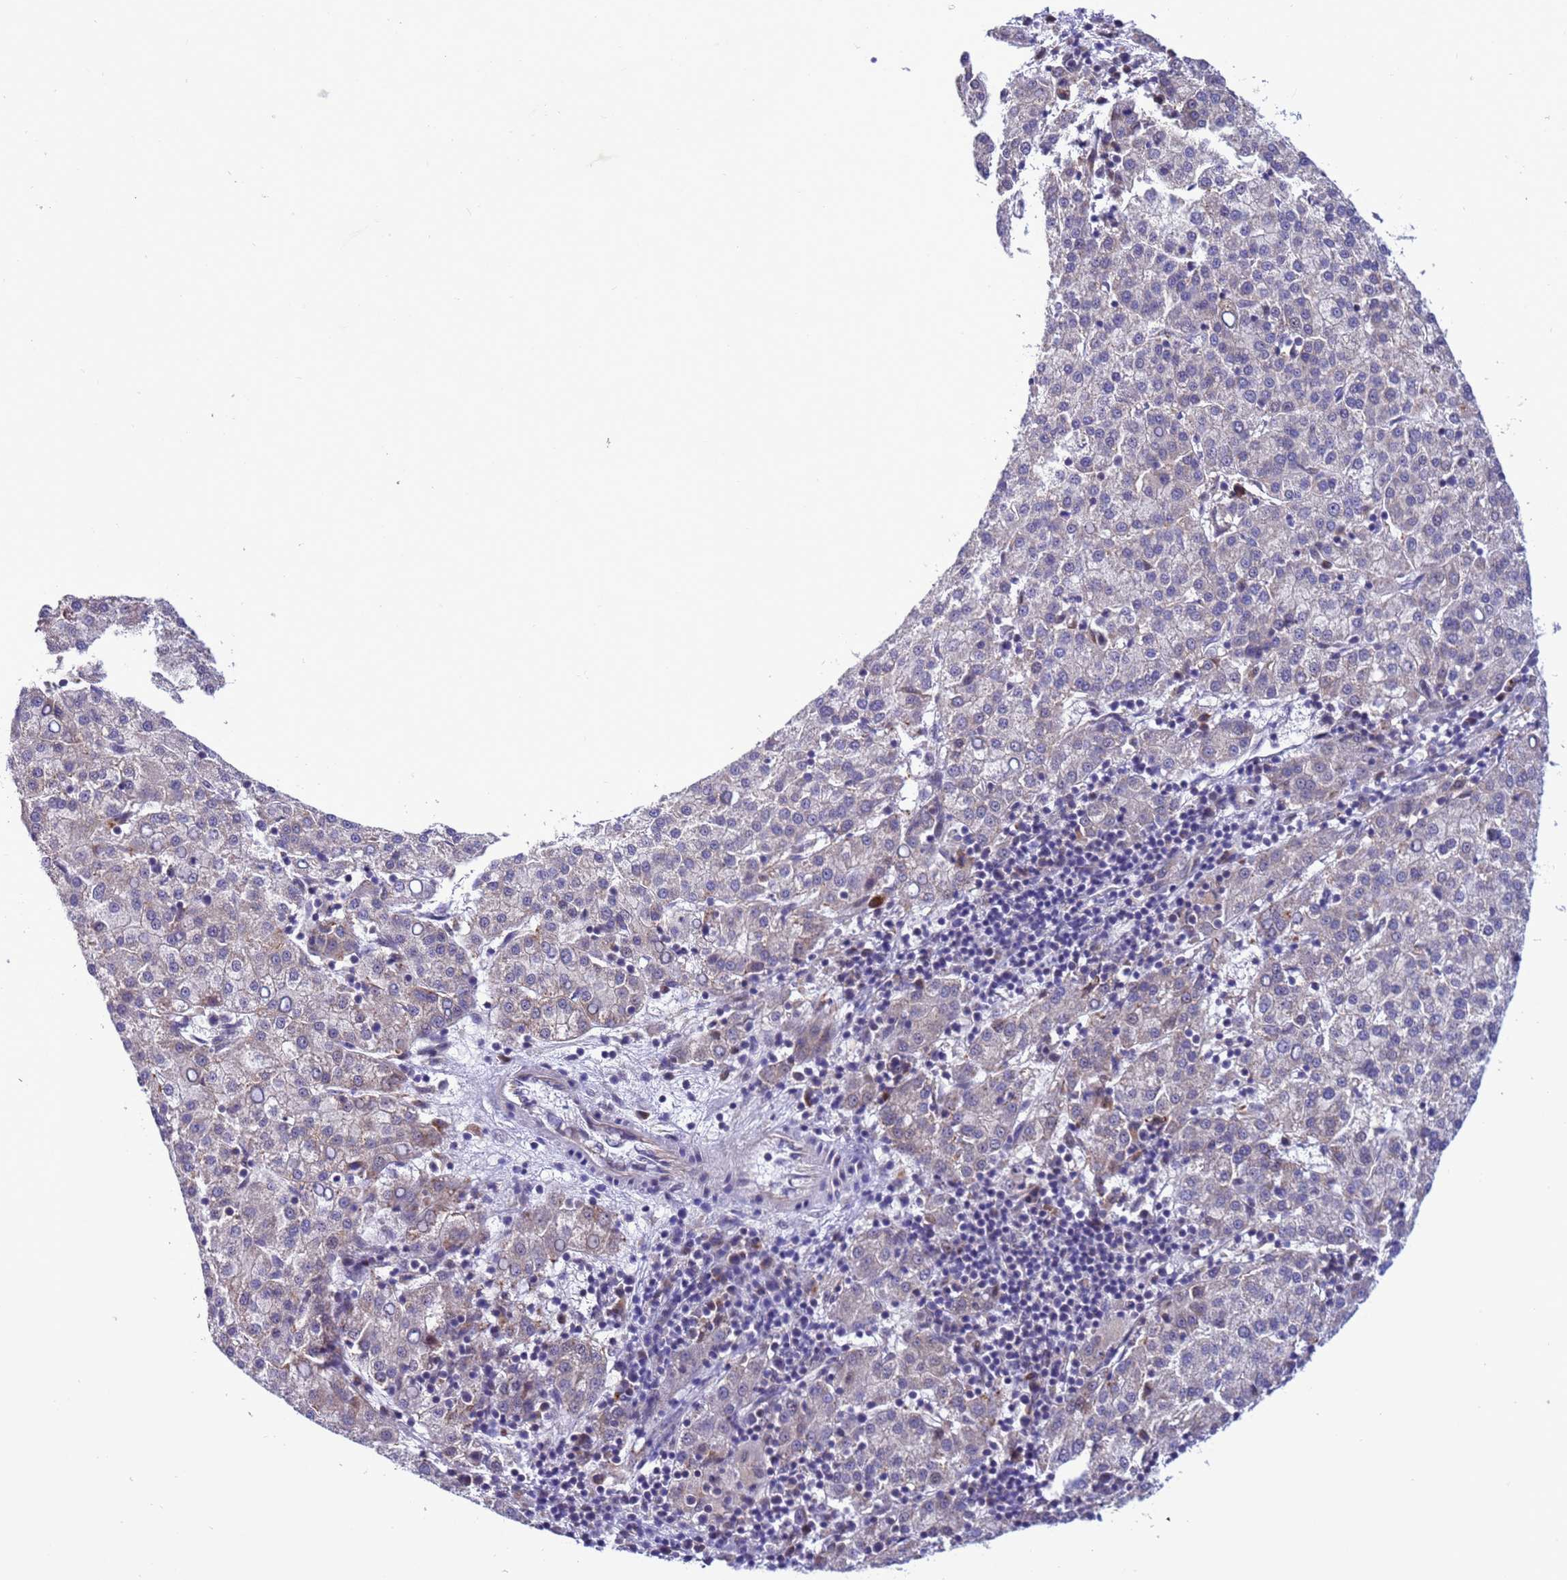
{"staining": {"intensity": "weak", "quantity": "<25%", "location": "cytoplasmic/membranous"}, "tissue": "liver cancer", "cell_type": "Tumor cells", "image_type": "cancer", "snomed": [{"axis": "morphology", "description": "Carcinoma, Hepatocellular, NOS"}, {"axis": "topography", "description": "Liver"}], "caption": "IHC of human liver cancer demonstrates no positivity in tumor cells.", "gene": "RASD1", "patient": {"sex": "female", "age": 58}}